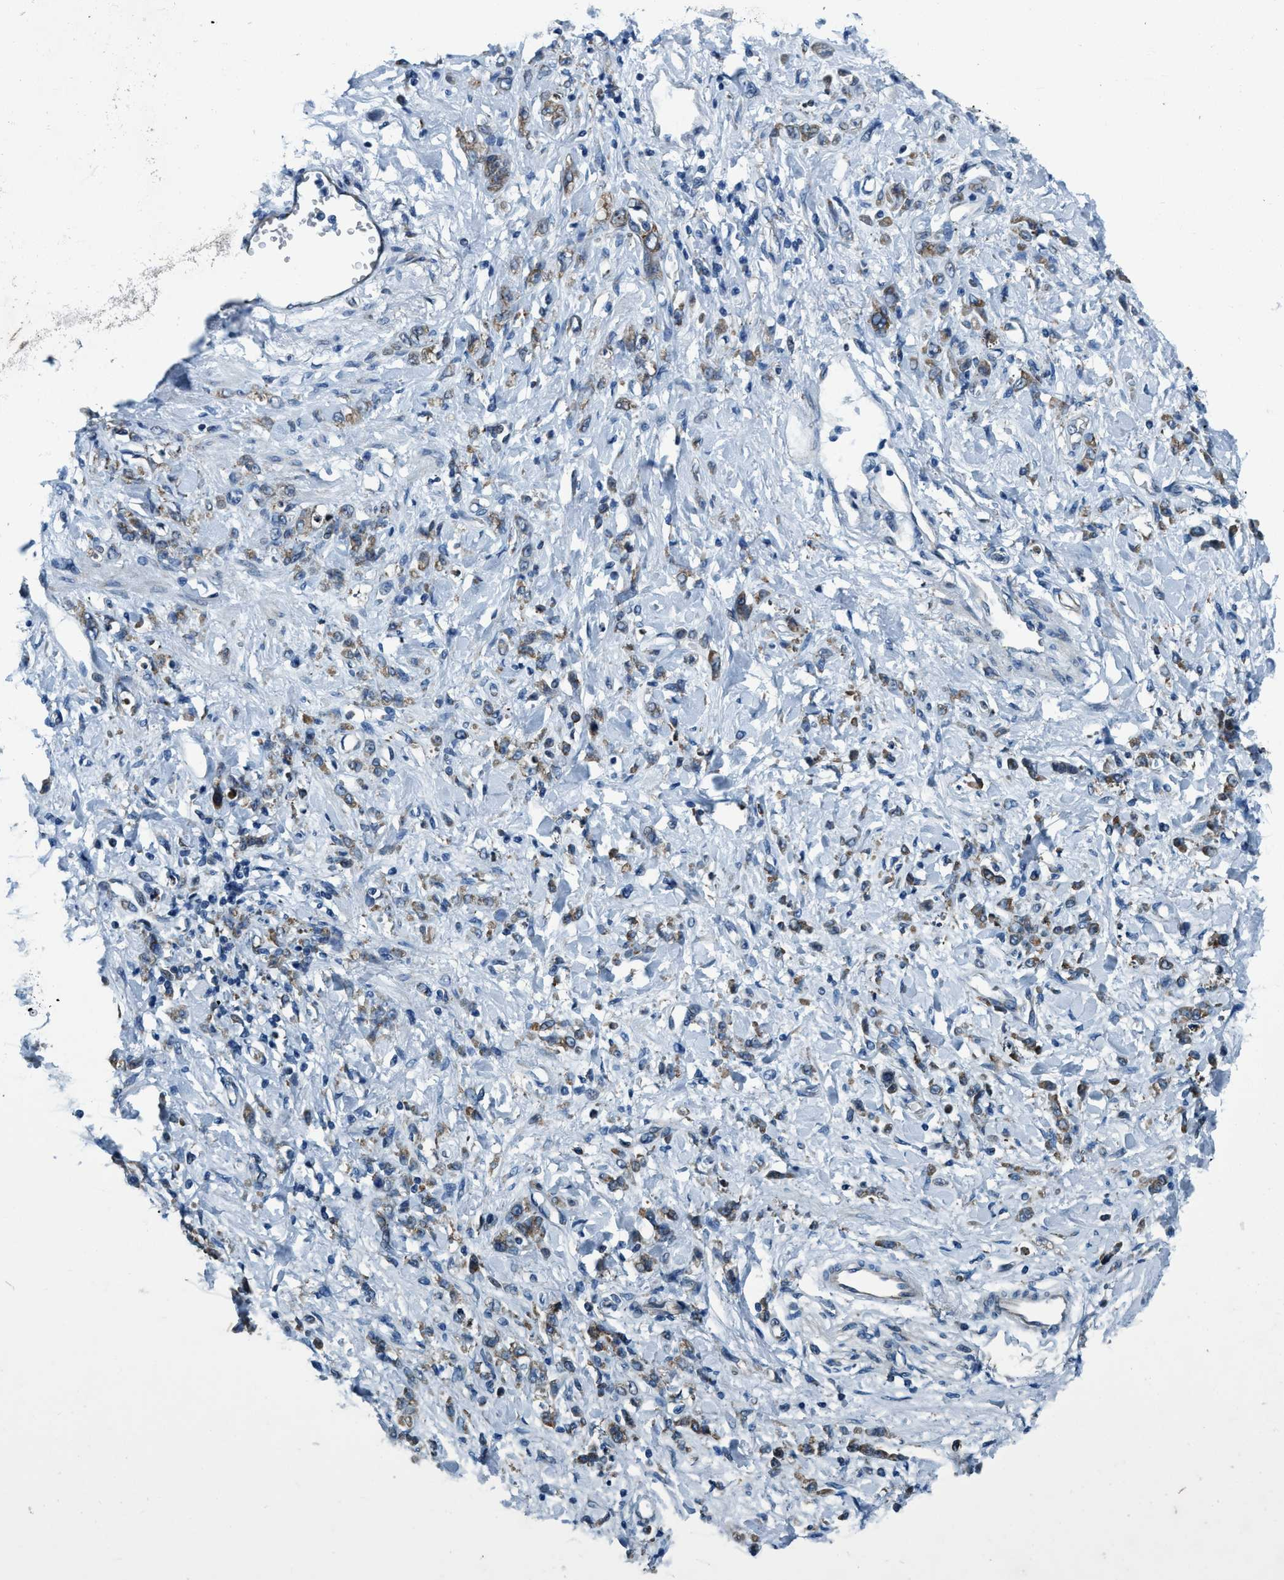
{"staining": {"intensity": "moderate", "quantity": "25%-75%", "location": "cytoplasmic/membranous"}, "tissue": "stomach cancer", "cell_type": "Tumor cells", "image_type": "cancer", "snomed": [{"axis": "morphology", "description": "Normal tissue, NOS"}, {"axis": "morphology", "description": "Adenocarcinoma, NOS"}, {"axis": "topography", "description": "Stomach"}], "caption": "Brown immunohistochemical staining in adenocarcinoma (stomach) reveals moderate cytoplasmic/membranous expression in approximately 25%-75% of tumor cells. The staining was performed using DAB (3,3'-diaminobenzidine), with brown indicating positive protein expression. Nuclei are stained blue with hematoxylin.", "gene": "ARMC9", "patient": {"sex": "male", "age": 82}}